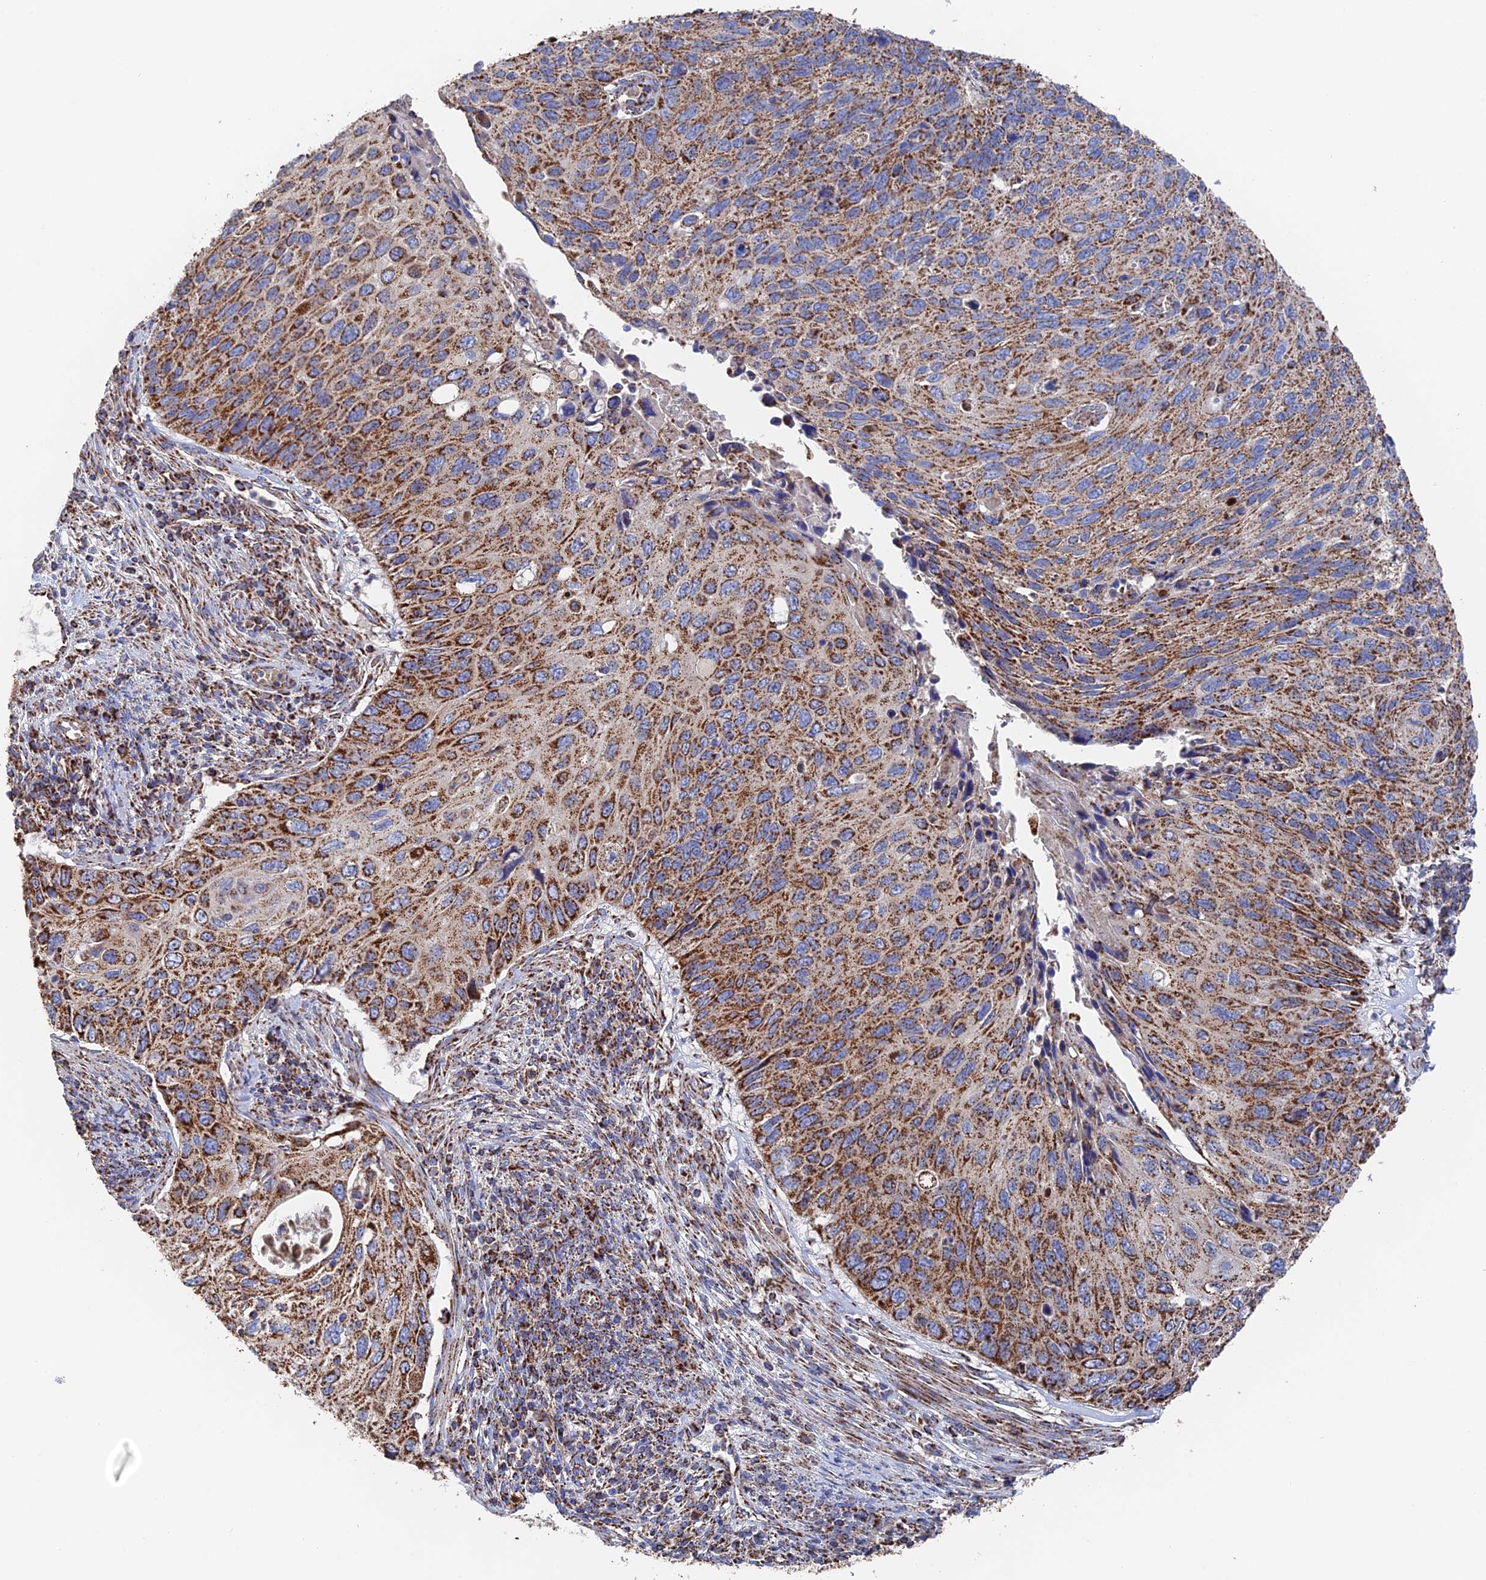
{"staining": {"intensity": "strong", "quantity": ">75%", "location": "cytoplasmic/membranous"}, "tissue": "cervical cancer", "cell_type": "Tumor cells", "image_type": "cancer", "snomed": [{"axis": "morphology", "description": "Squamous cell carcinoma, NOS"}, {"axis": "topography", "description": "Cervix"}], "caption": "A high amount of strong cytoplasmic/membranous positivity is seen in approximately >75% of tumor cells in cervical cancer (squamous cell carcinoma) tissue. (Brightfield microscopy of DAB IHC at high magnification).", "gene": "HAUS8", "patient": {"sex": "female", "age": 70}}